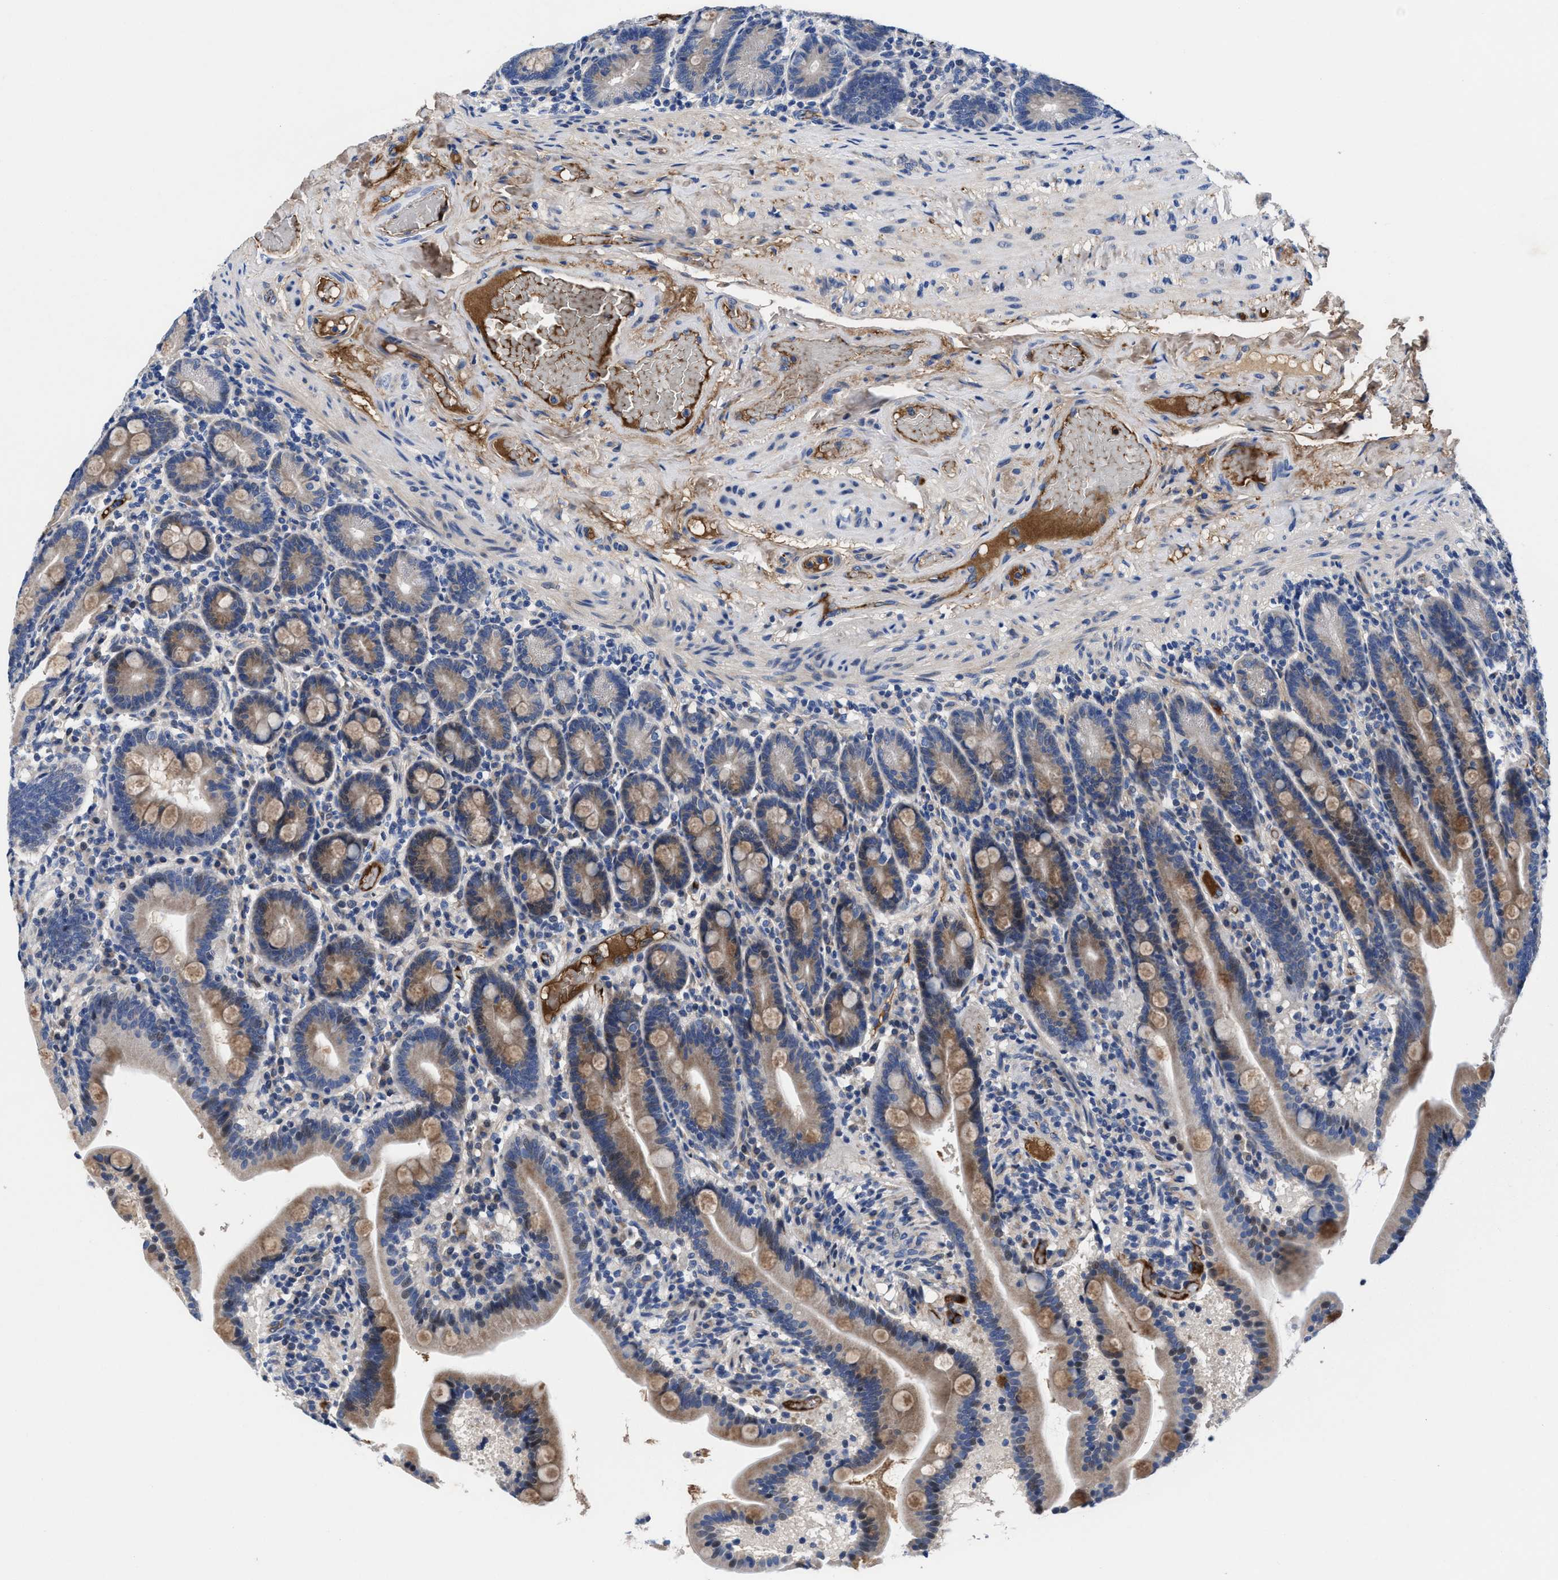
{"staining": {"intensity": "weak", "quantity": "25%-75%", "location": "cytoplasmic/membranous"}, "tissue": "duodenum", "cell_type": "Glandular cells", "image_type": "normal", "snomed": [{"axis": "morphology", "description": "Normal tissue, NOS"}, {"axis": "topography", "description": "Duodenum"}], "caption": "IHC staining of normal duodenum, which shows low levels of weak cytoplasmic/membranous positivity in approximately 25%-75% of glandular cells indicating weak cytoplasmic/membranous protein positivity. The staining was performed using DAB (brown) for protein detection and nuclei were counterstained in hematoxylin (blue).", "gene": "DHRS13", "patient": {"sex": "male", "age": 54}}